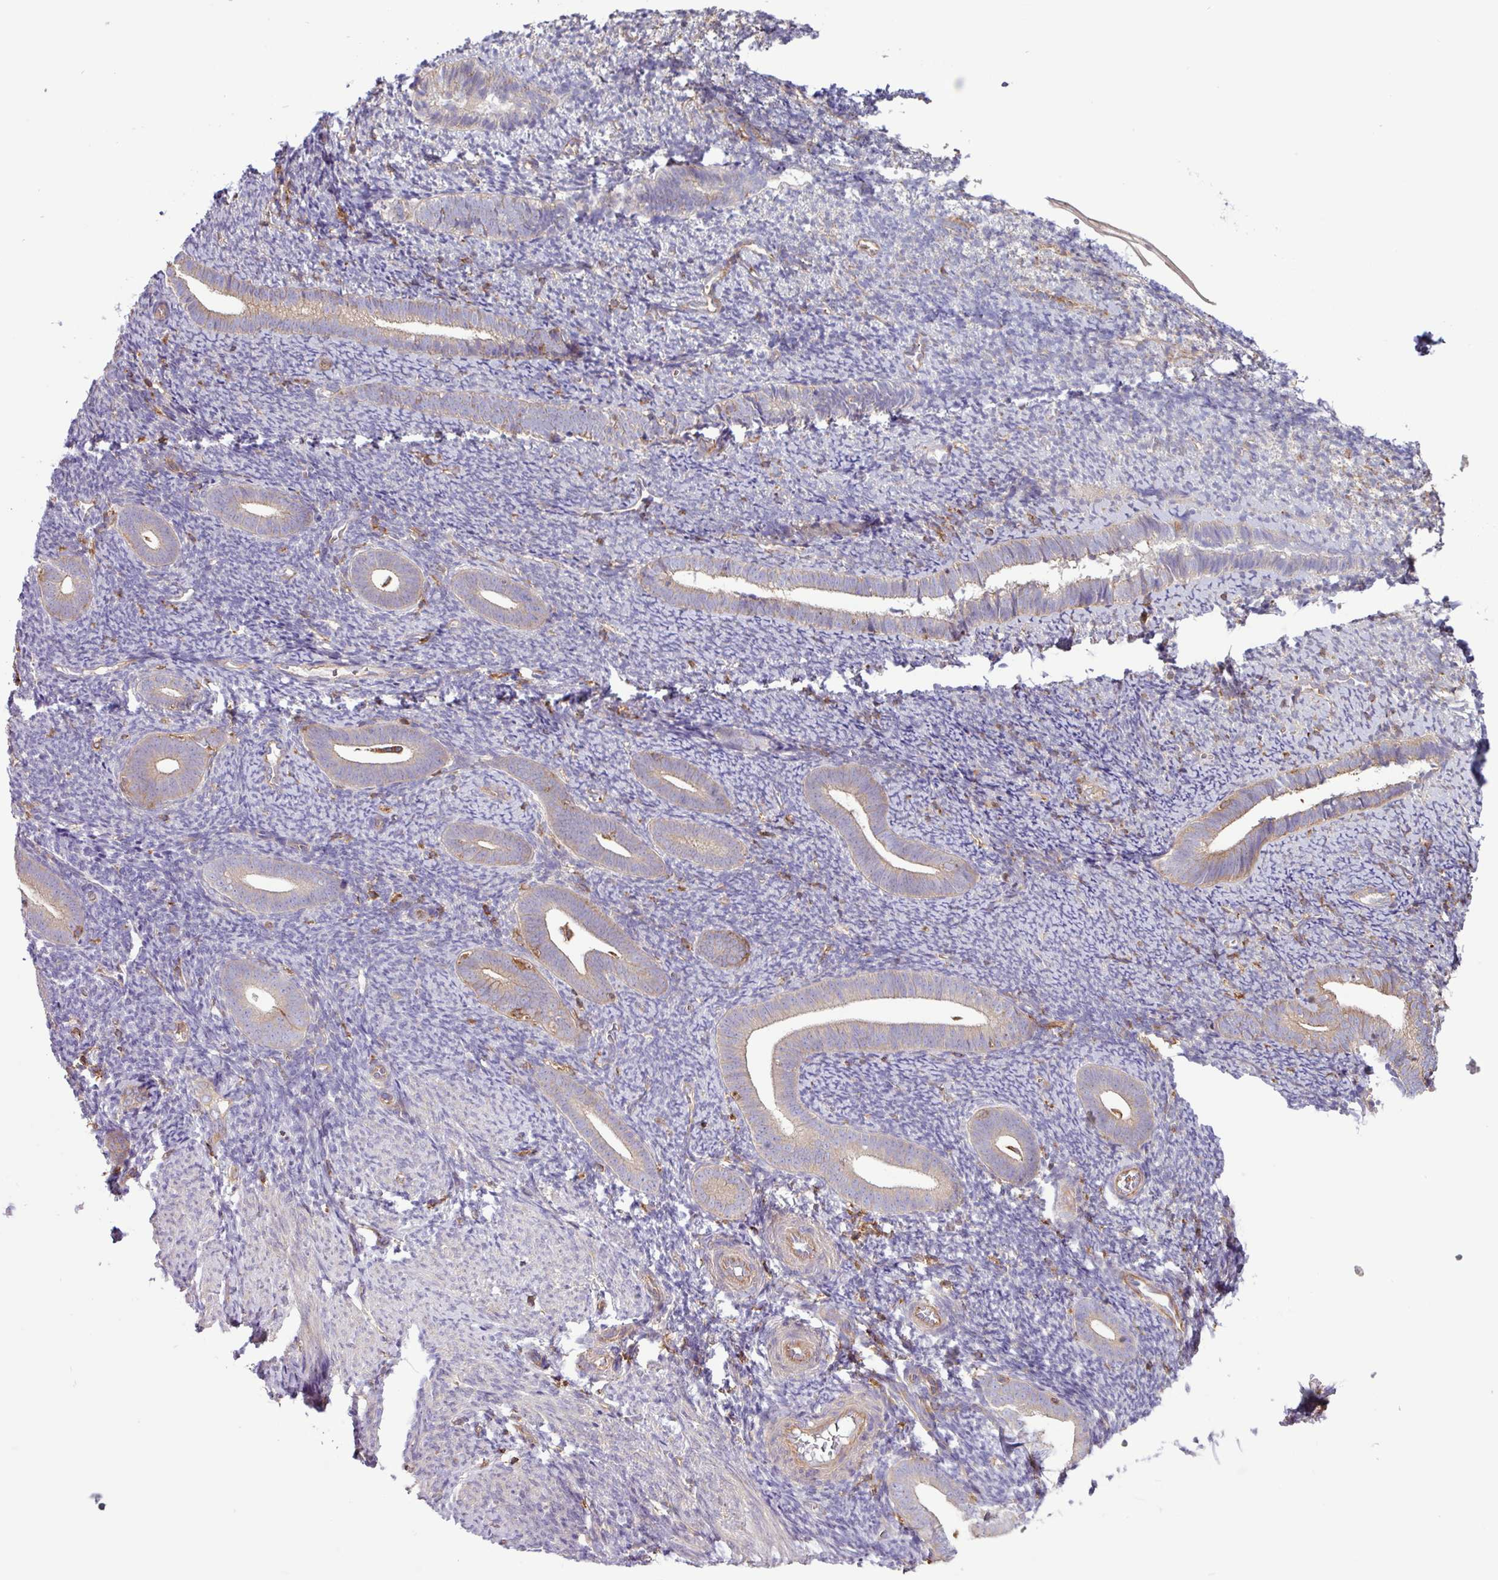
{"staining": {"intensity": "weak", "quantity": "<25%", "location": "cytoplasmic/membranous"}, "tissue": "endometrium", "cell_type": "Cells in endometrial stroma", "image_type": "normal", "snomed": [{"axis": "morphology", "description": "Normal tissue, NOS"}, {"axis": "topography", "description": "Endometrium"}], "caption": "Micrograph shows no significant protein expression in cells in endometrial stroma of benign endometrium. (DAB (3,3'-diaminobenzidine) IHC with hematoxylin counter stain).", "gene": "ACTR3B", "patient": {"sex": "female", "age": 39}}